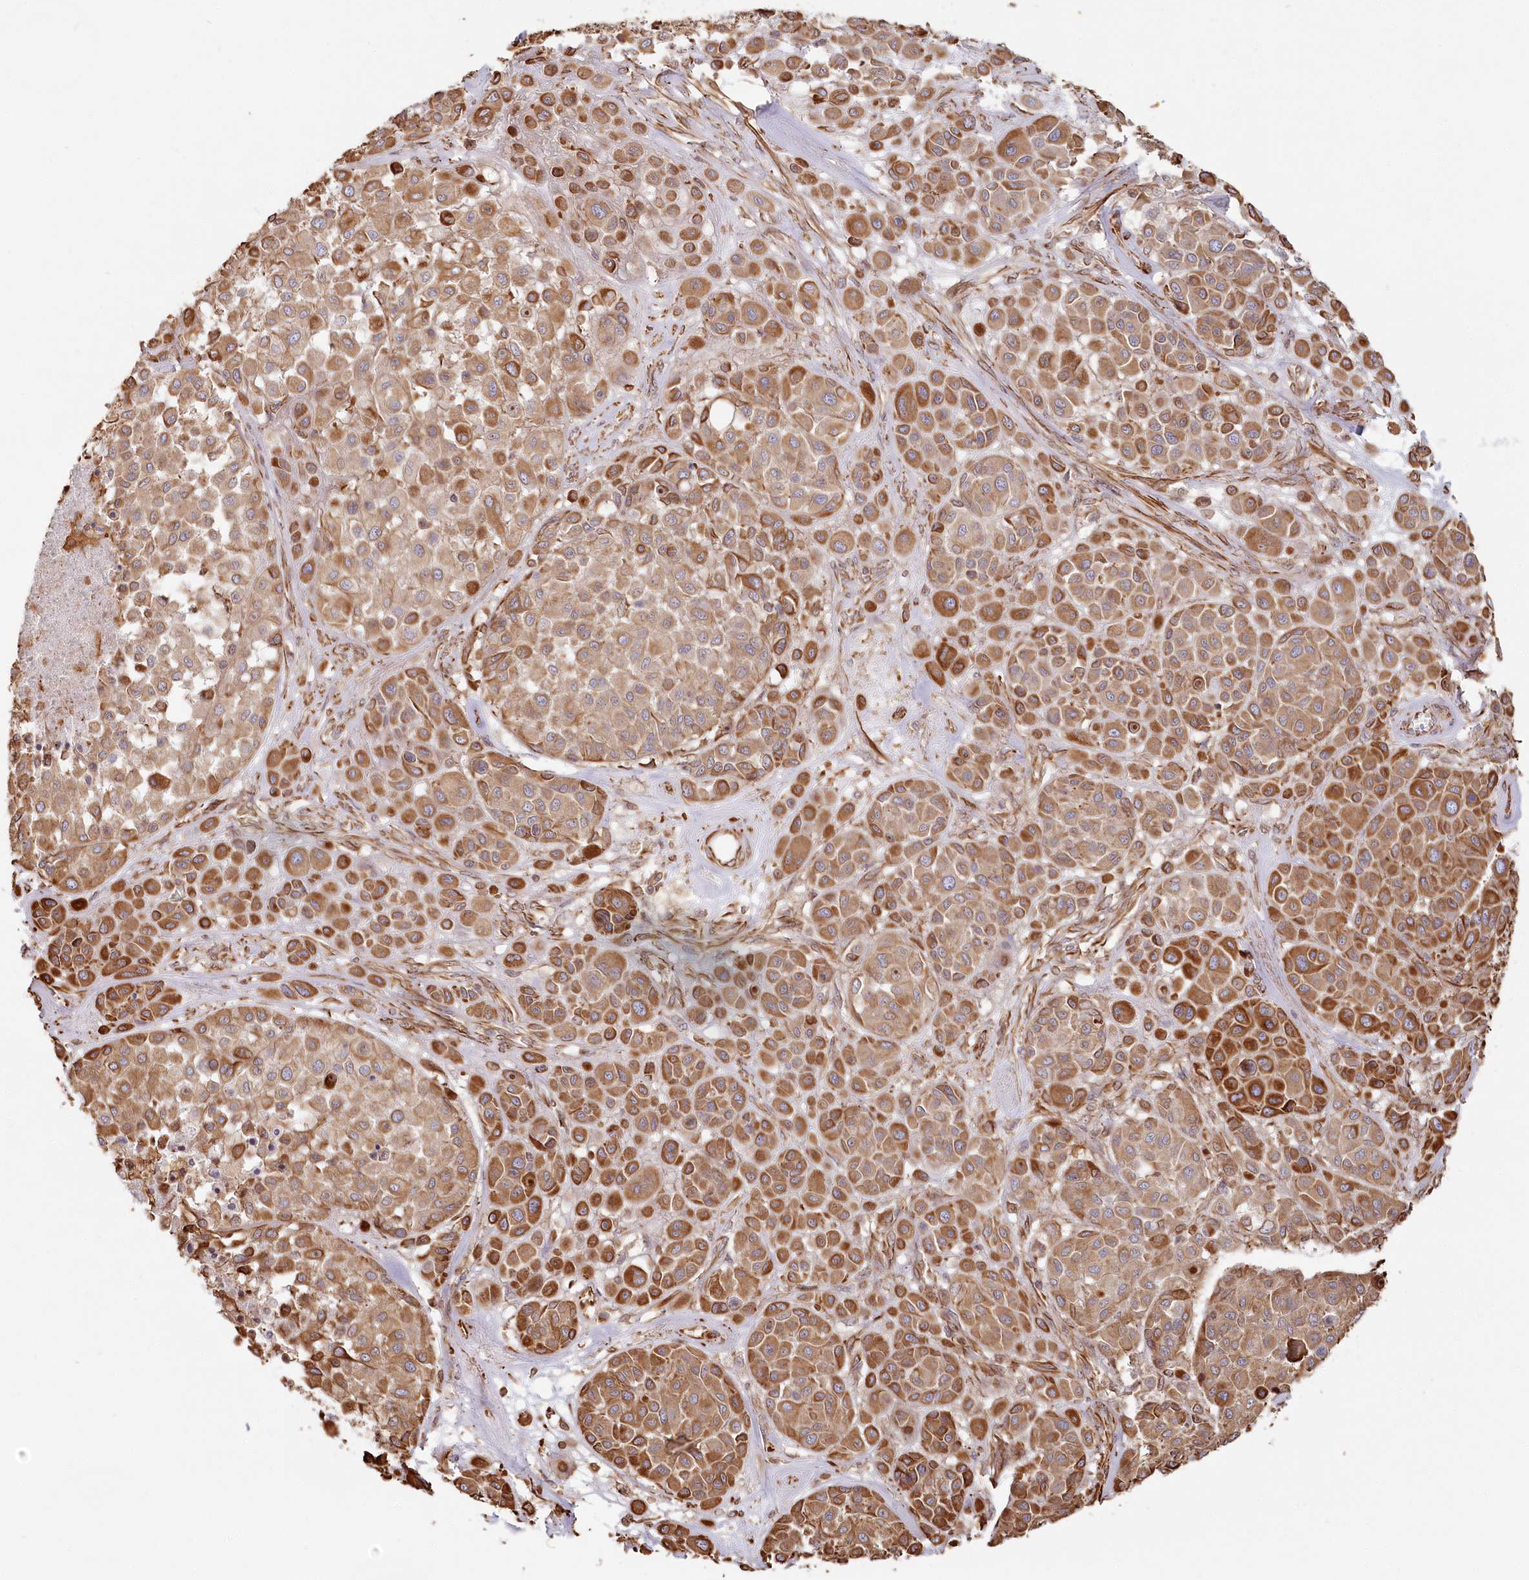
{"staining": {"intensity": "moderate", "quantity": ">75%", "location": "cytoplasmic/membranous"}, "tissue": "melanoma", "cell_type": "Tumor cells", "image_type": "cancer", "snomed": [{"axis": "morphology", "description": "Malignant melanoma, Metastatic site"}, {"axis": "topography", "description": "Soft tissue"}], "caption": "Protein expression by IHC demonstrates moderate cytoplasmic/membranous positivity in about >75% of tumor cells in malignant melanoma (metastatic site). The staining is performed using DAB brown chromogen to label protein expression. The nuclei are counter-stained blue using hematoxylin.", "gene": "TTC1", "patient": {"sex": "male", "age": 41}}